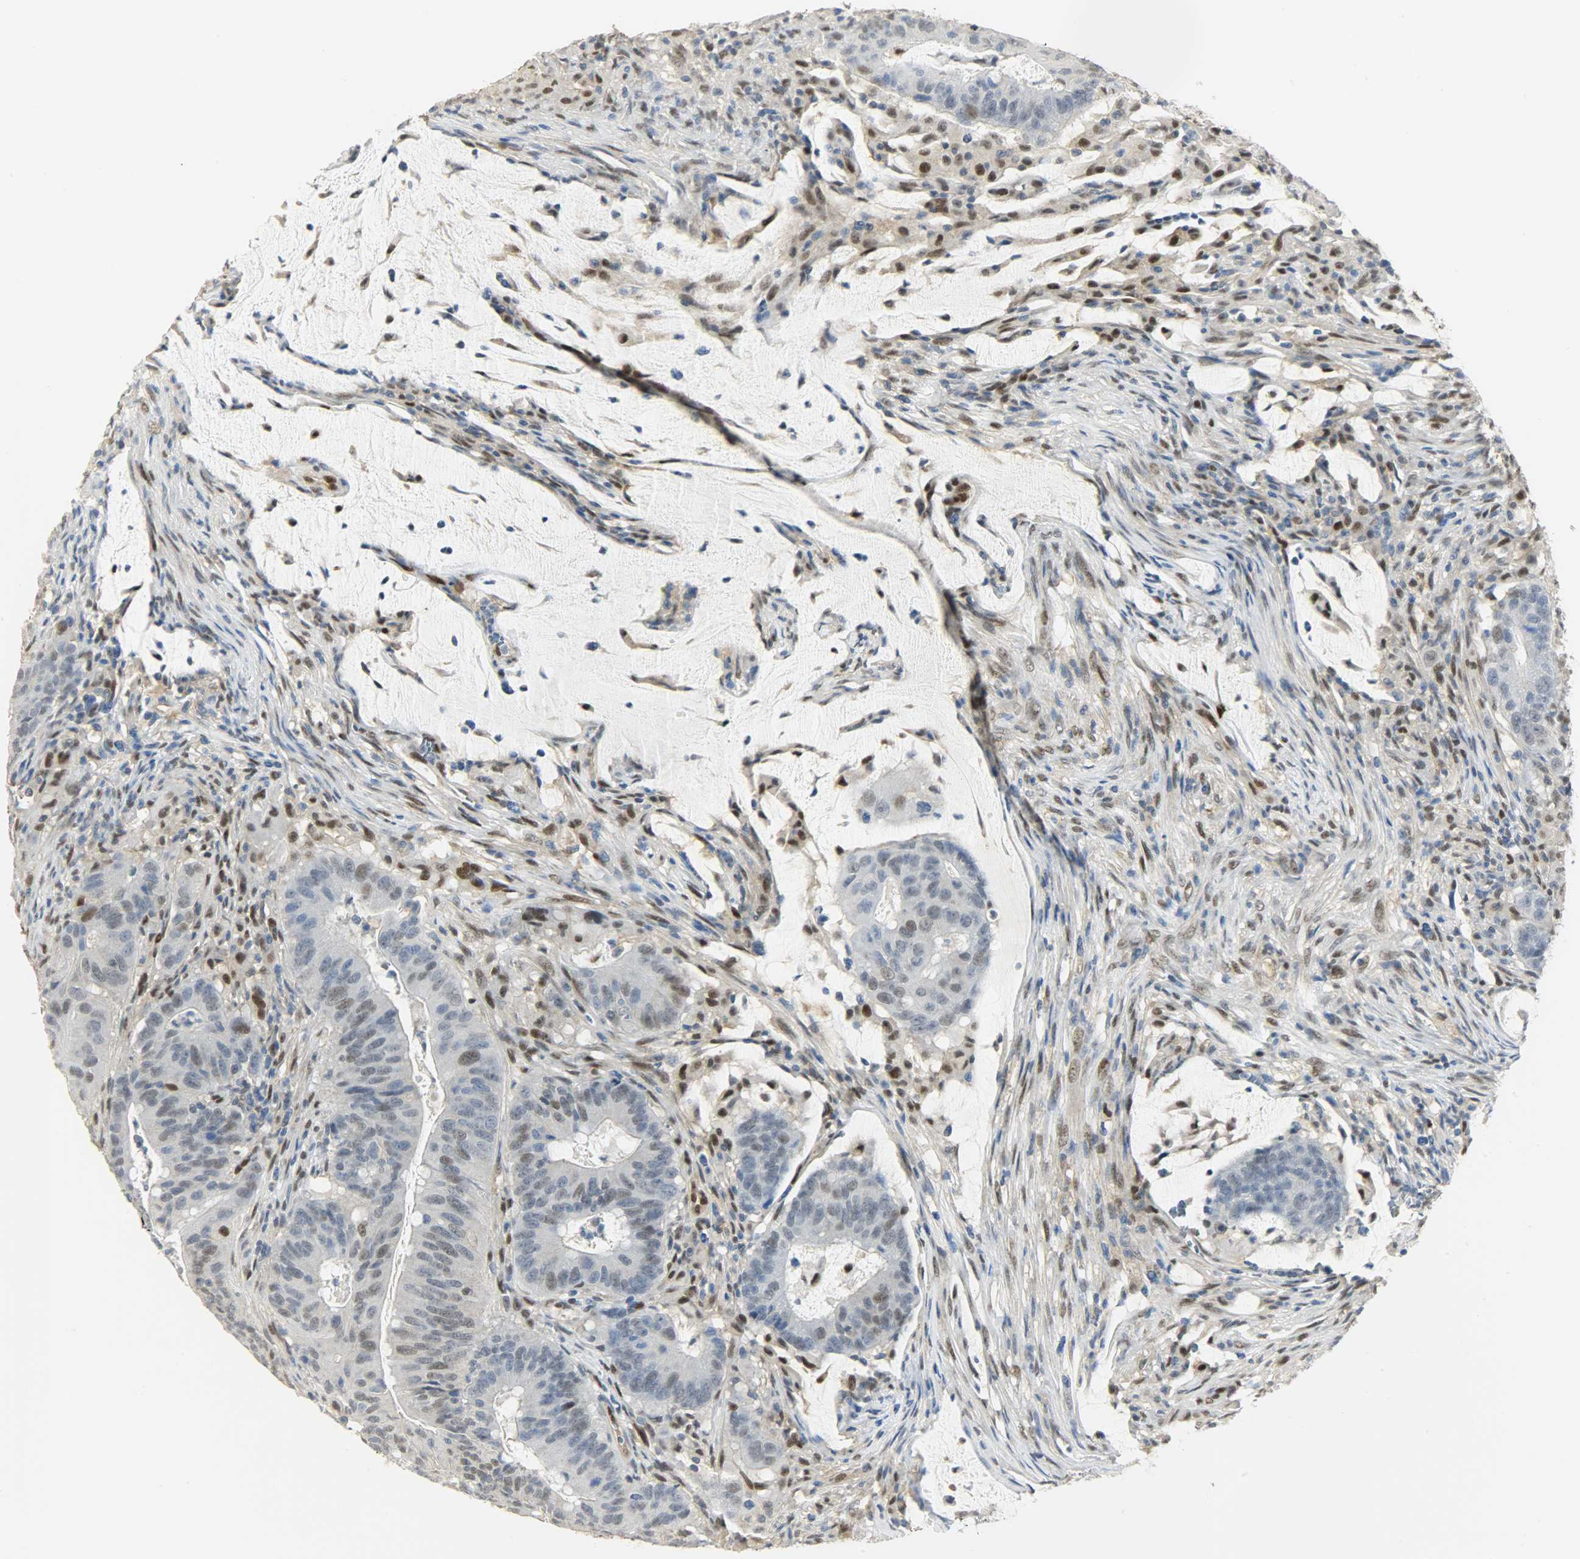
{"staining": {"intensity": "moderate", "quantity": "25%-75%", "location": "nuclear"}, "tissue": "colorectal cancer", "cell_type": "Tumor cells", "image_type": "cancer", "snomed": [{"axis": "morphology", "description": "Adenocarcinoma, NOS"}, {"axis": "topography", "description": "Colon"}], "caption": "Moderate nuclear expression is identified in about 25%-75% of tumor cells in colorectal adenocarcinoma.", "gene": "NPEPL1", "patient": {"sex": "male", "age": 45}}